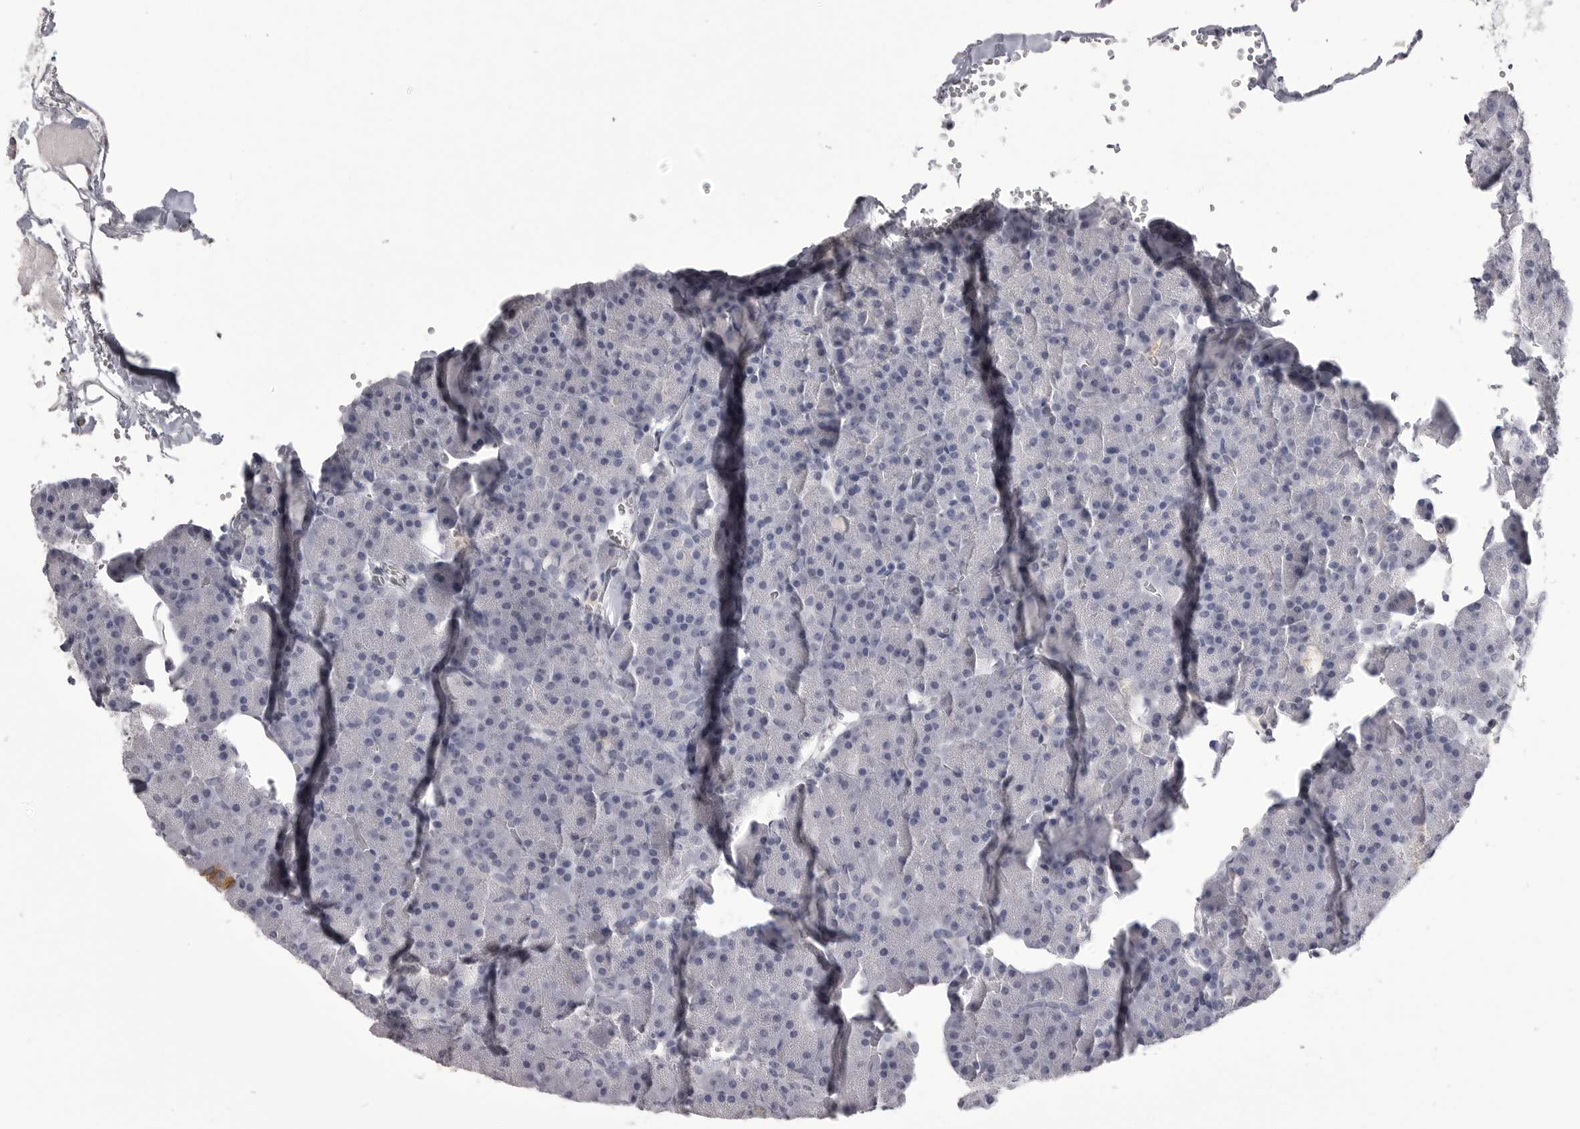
{"staining": {"intensity": "strong", "quantity": "<25%", "location": "cytoplasmic/membranous"}, "tissue": "pancreas", "cell_type": "Exocrine glandular cells", "image_type": "normal", "snomed": [{"axis": "morphology", "description": "Normal tissue, NOS"}, {"axis": "morphology", "description": "Carcinoid, malignant, NOS"}, {"axis": "topography", "description": "Pancreas"}], "caption": "Pancreas stained with IHC reveals strong cytoplasmic/membranous expression in about <25% of exocrine glandular cells.", "gene": "TIMP1", "patient": {"sex": "female", "age": 35}}